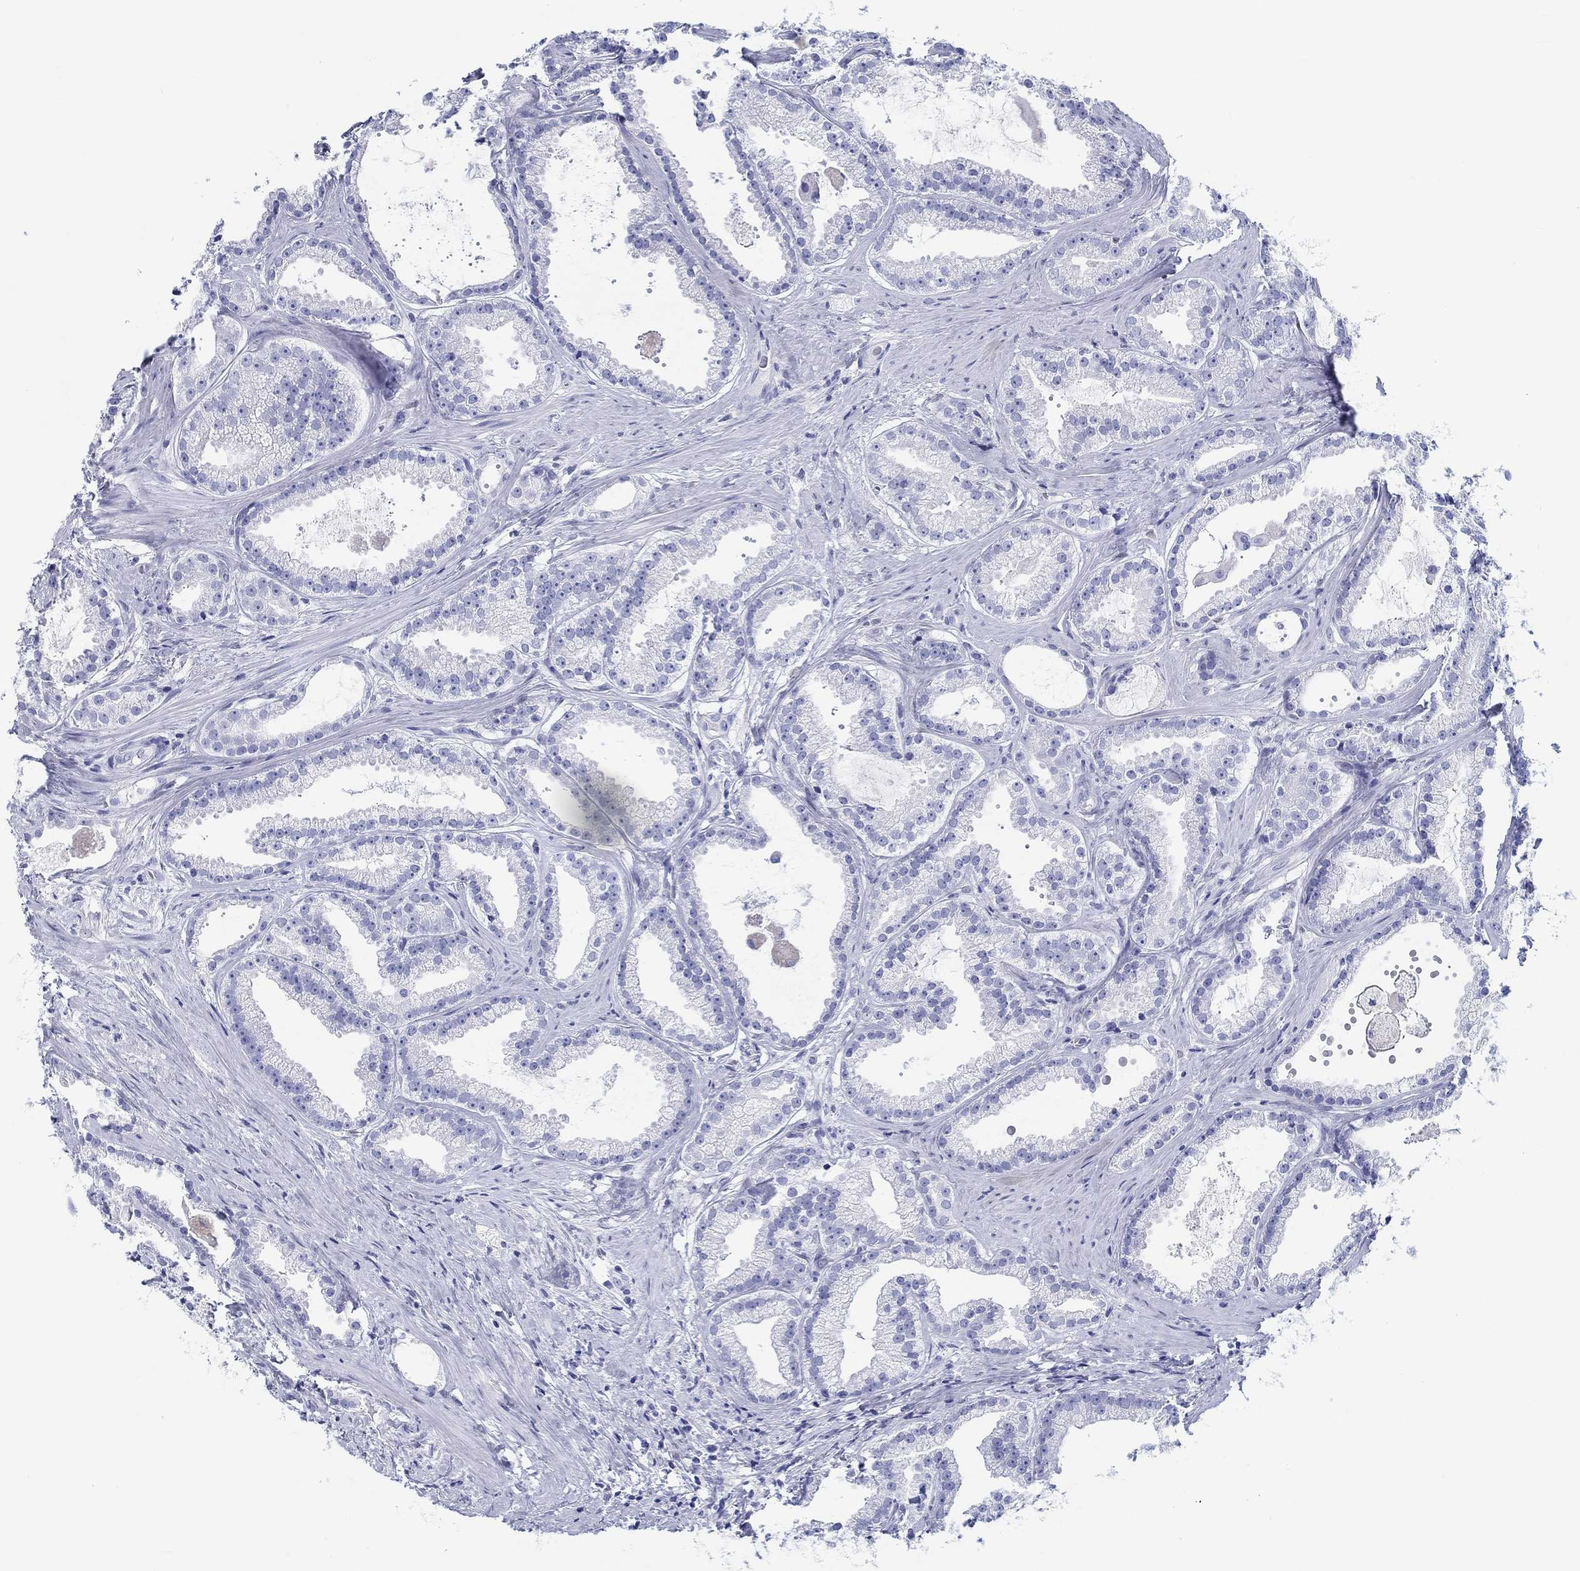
{"staining": {"intensity": "negative", "quantity": "none", "location": "none"}, "tissue": "prostate cancer", "cell_type": "Tumor cells", "image_type": "cancer", "snomed": [{"axis": "morphology", "description": "Adenocarcinoma, NOS"}, {"axis": "morphology", "description": "Adenocarcinoma, High grade"}, {"axis": "topography", "description": "Prostate"}], "caption": "The image demonstrates no significant positivity in tumor cells of prostate cancer (adenocarcinoma).", "gene": "H1-1", "patient": {"sex": "male", "age": 64}}